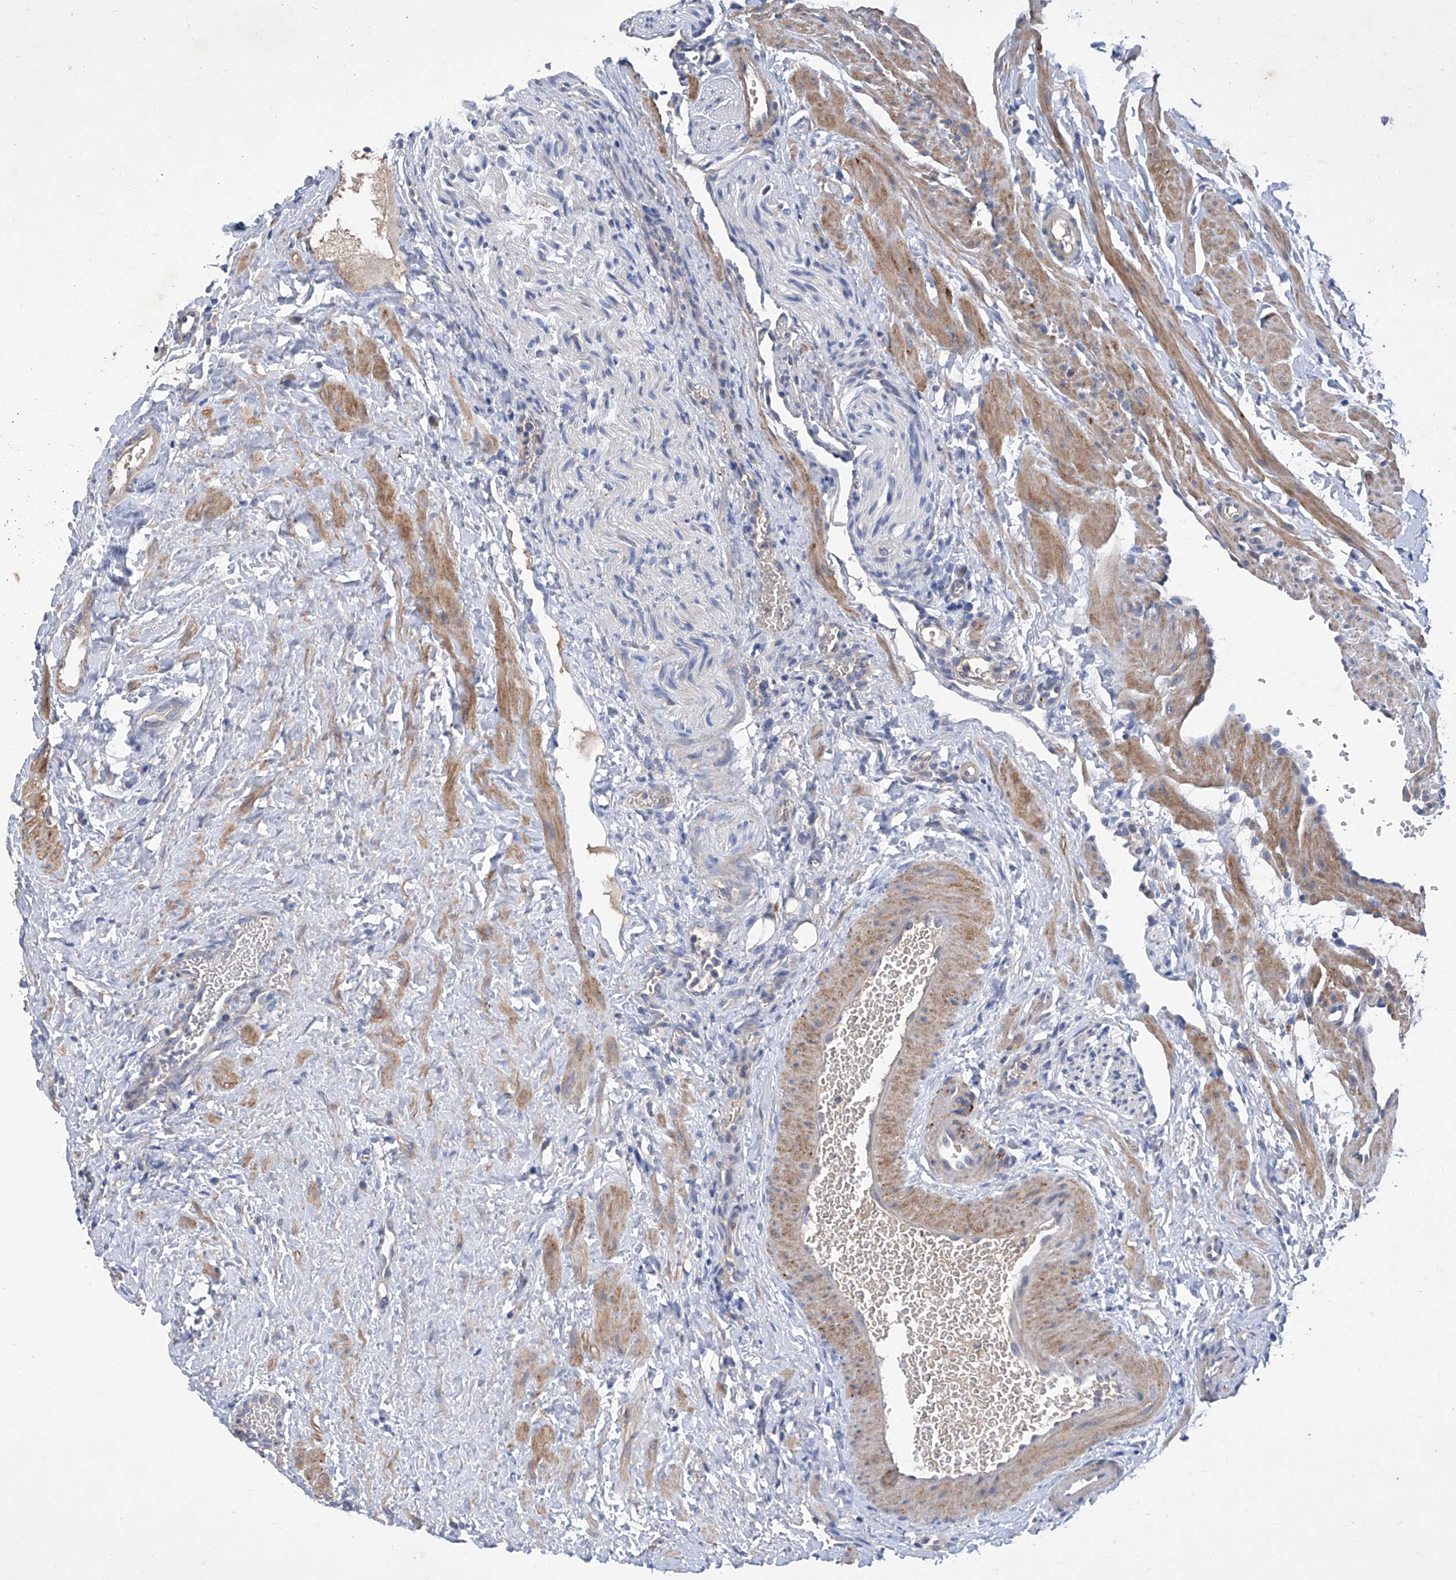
{"staining": {"intensity": "moderate", "quantity": ">75%", "location": "cytoplasmic/membranous"}, "tissue": "ovary", "cell_type": "Follicle cells", "image_type": "normal", "snomed": [{"axis": "morphology", "description": "Normal tissue, NOS"}, {"axis": "morphology", "description": "Cyst, NOS"}, {"axis": "topography", "description": "Ovary"}], "caption": "Follicle cells display medium levels of moderate cytoplasmic/membranous expression in about >75% of cells in benign ovary.", "gene": "GPT", "patient": {"sex": "female", "age": 33}}